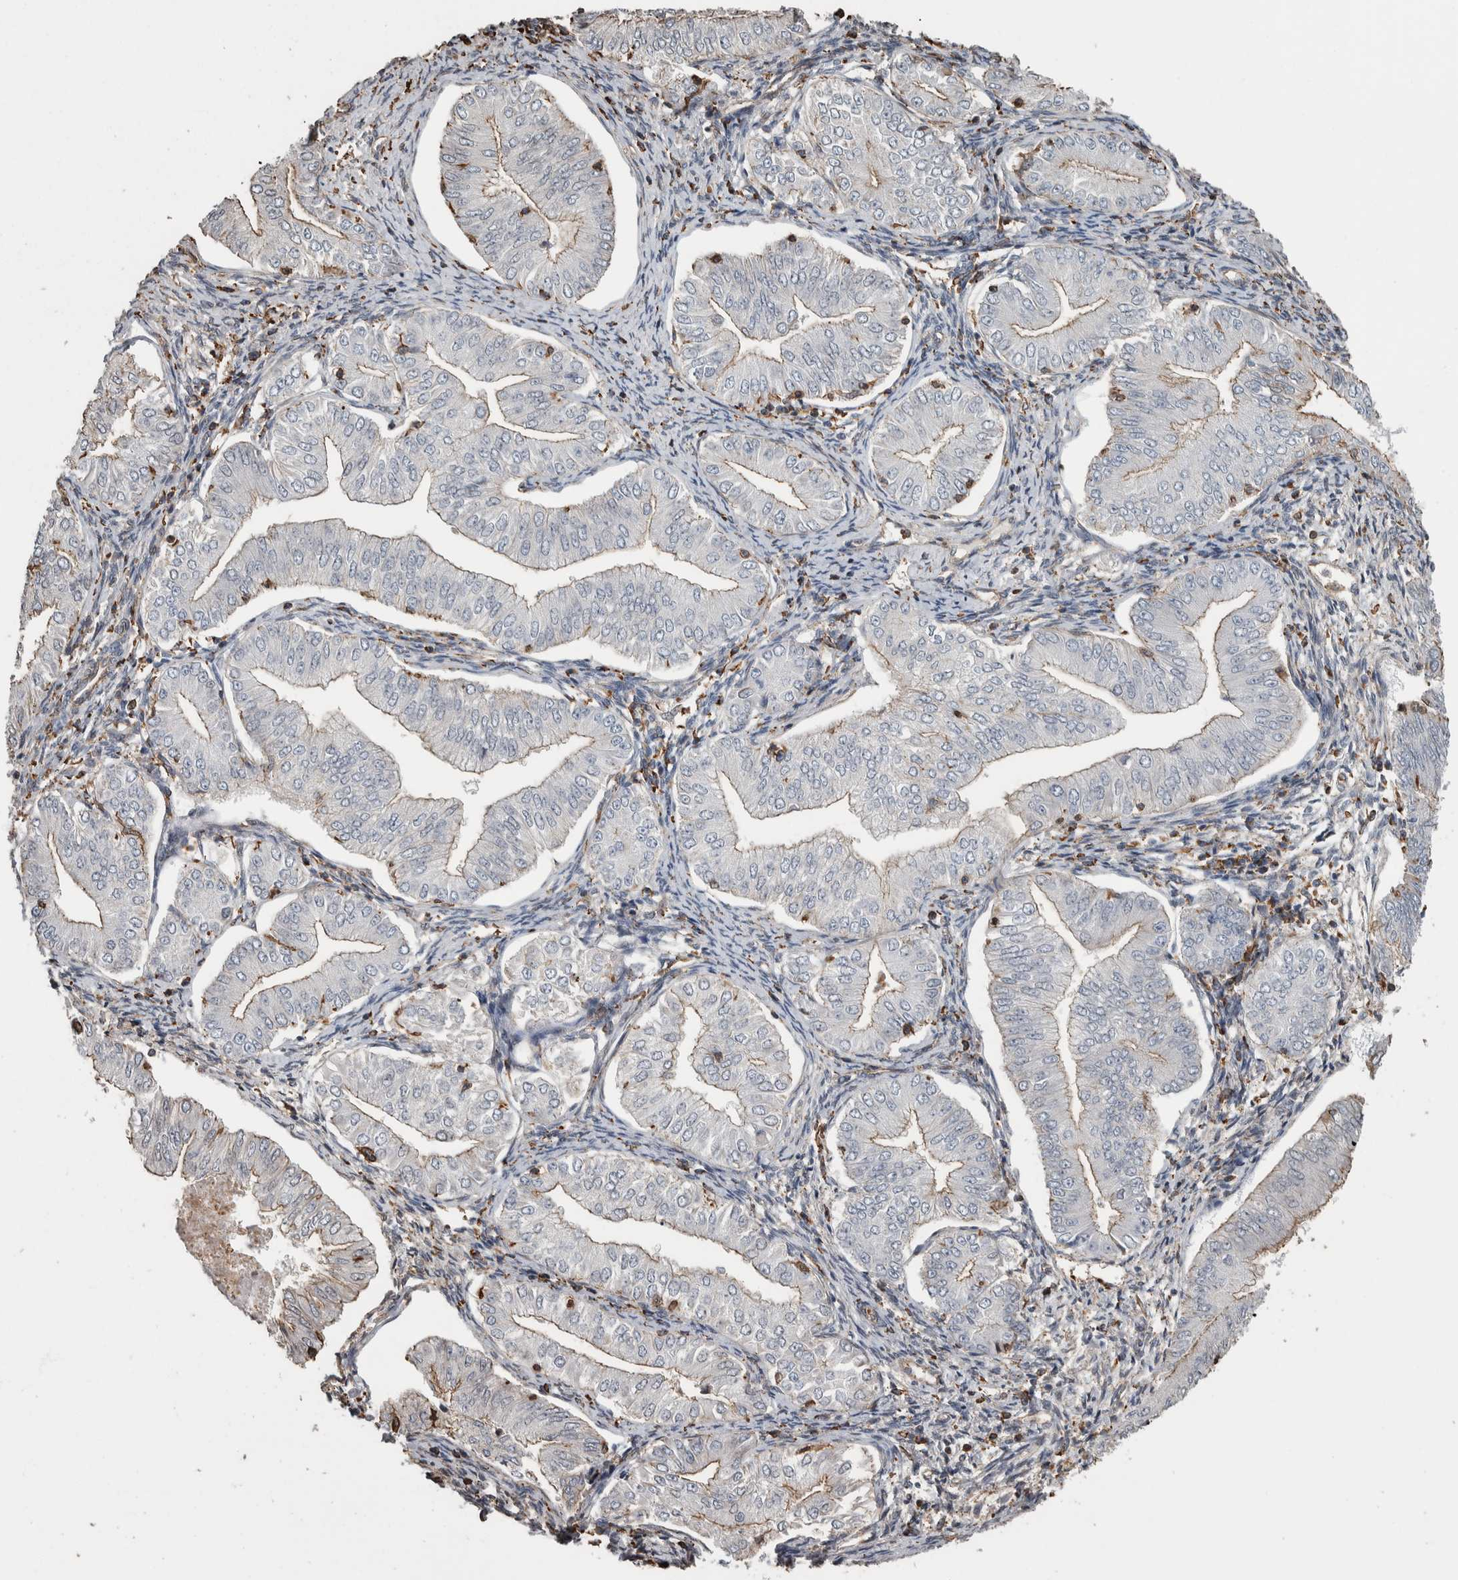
{"staining": {"intensity": "weak", "quantity": "25%-75%", "location": "cytoplasmic/membranous"}, "tissue": "endometrial cancer", "cell_type": "Tumor cells", "image_type": "cancer", "snomed": [{"axis": "morphology", "description": "Normal tissue, NOS"}, {"axis": "morphology", "description": "Adenocarcinoma, NOS"}, {"axis": "topography", "description": "Endometrium"}], "caption": "Brown immunohistochemical staining in adenocarcinoma (endometrial) reveals weak cytoplasmic/membranous expression in approximately 25%-75% of tumor cells. The protein is stained brown, and the nuclei are stained in blue (DAB (3,3'-diaminobenzidine) IHC with brightfield microscopy, high magnification).", "gene": "ENPP2", "patient": {"sex": "female", "age": 53}}